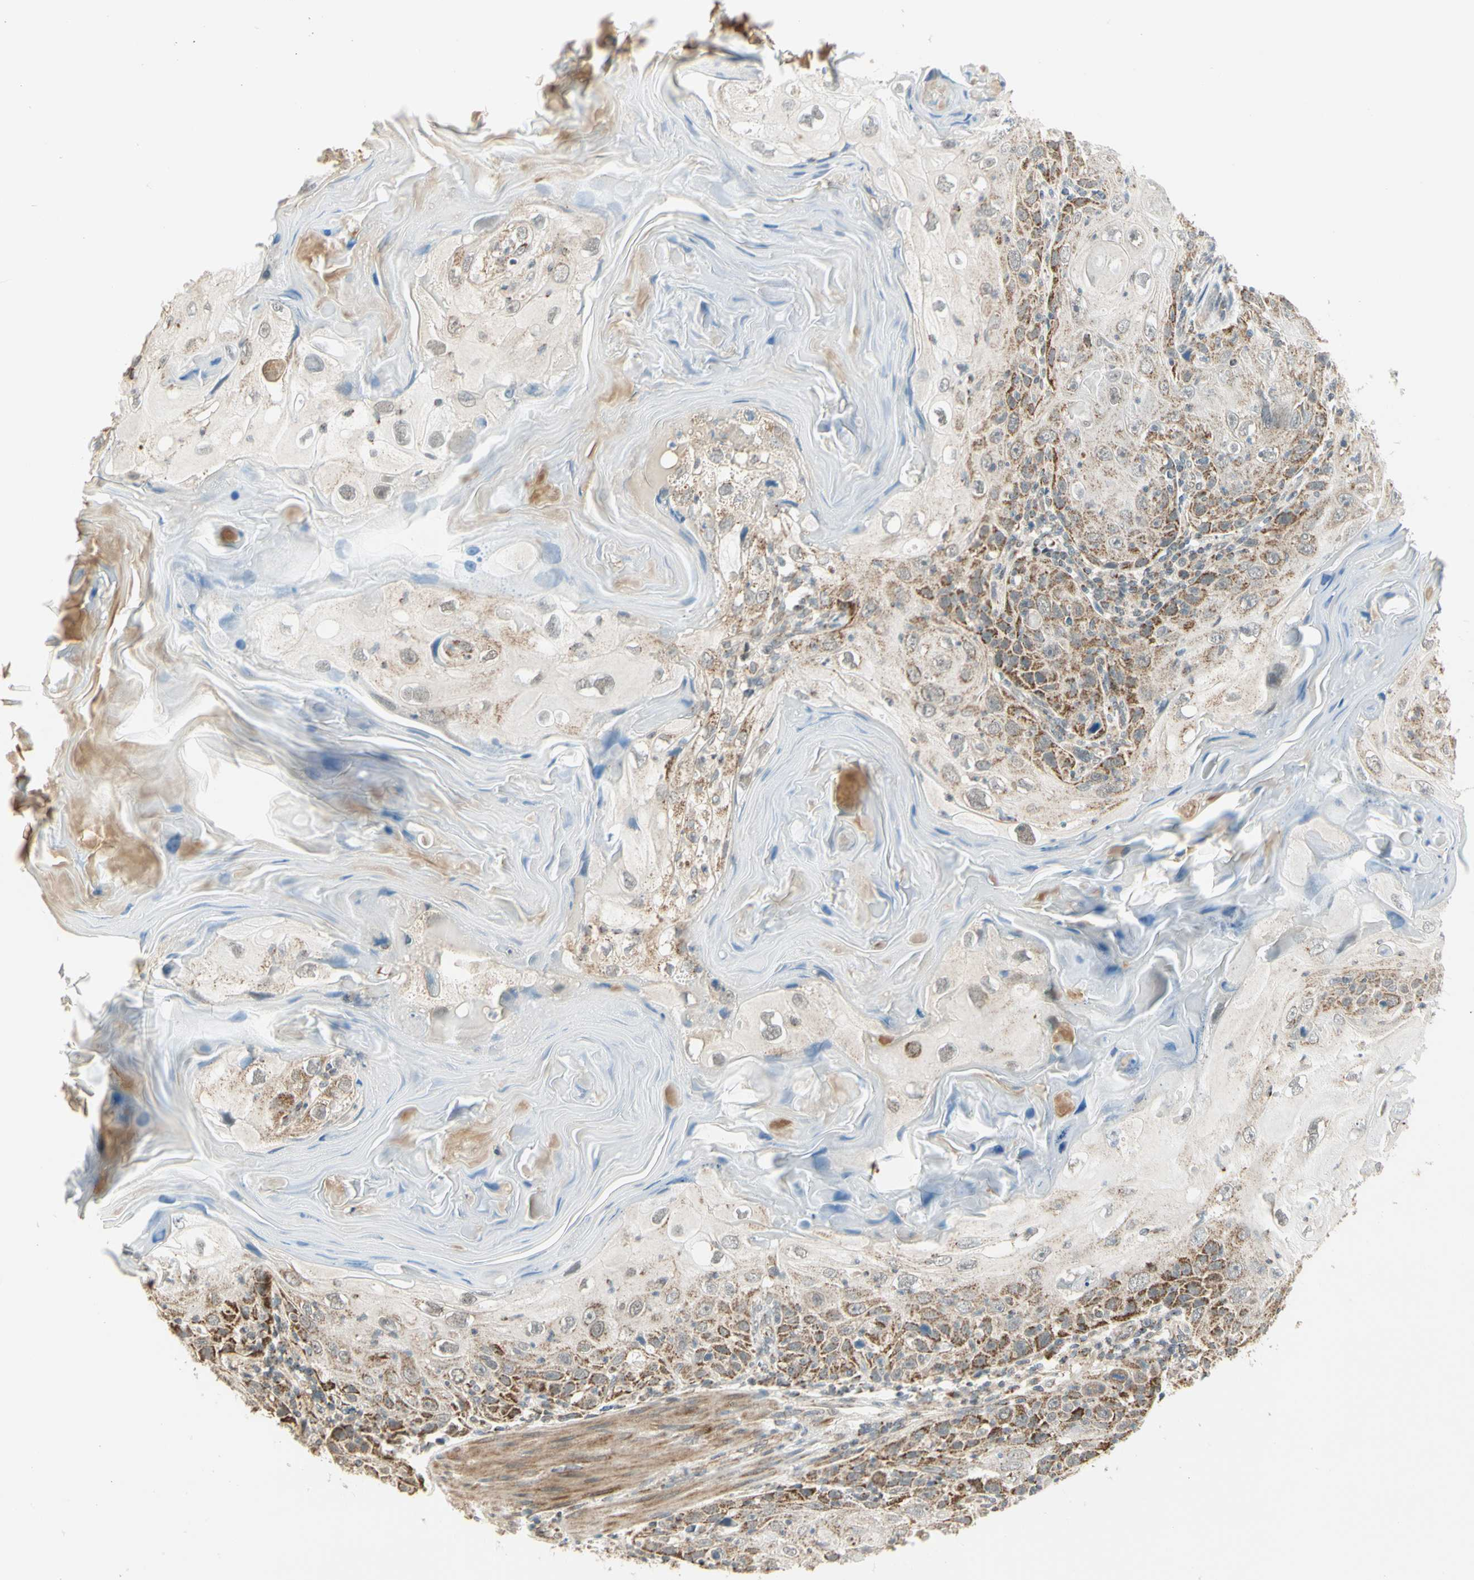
{"staining": {"intensity": "moderate", "quantity": "25%-75%", "location": "cytoplasmic/membranous"}, "tissue": "skin cancer", "cell_type": "Tumor cells", "image_type": "cancer", "snomed": [{"axis": "morphology", "description": "Squamous cell carcinoma, NOS"}, {"axis": "topography", "description": "Skin"}], "caption": "An immunohistochemistry photomicrograph of tumor tissue is shown. Protein staining in brown shows moderate cytoplasmic/membranous positivity in skin squamous cell carcinoma within tumor cells.", "gene": "KHDC4", "patient": {"sex": "female", "age": 88}}